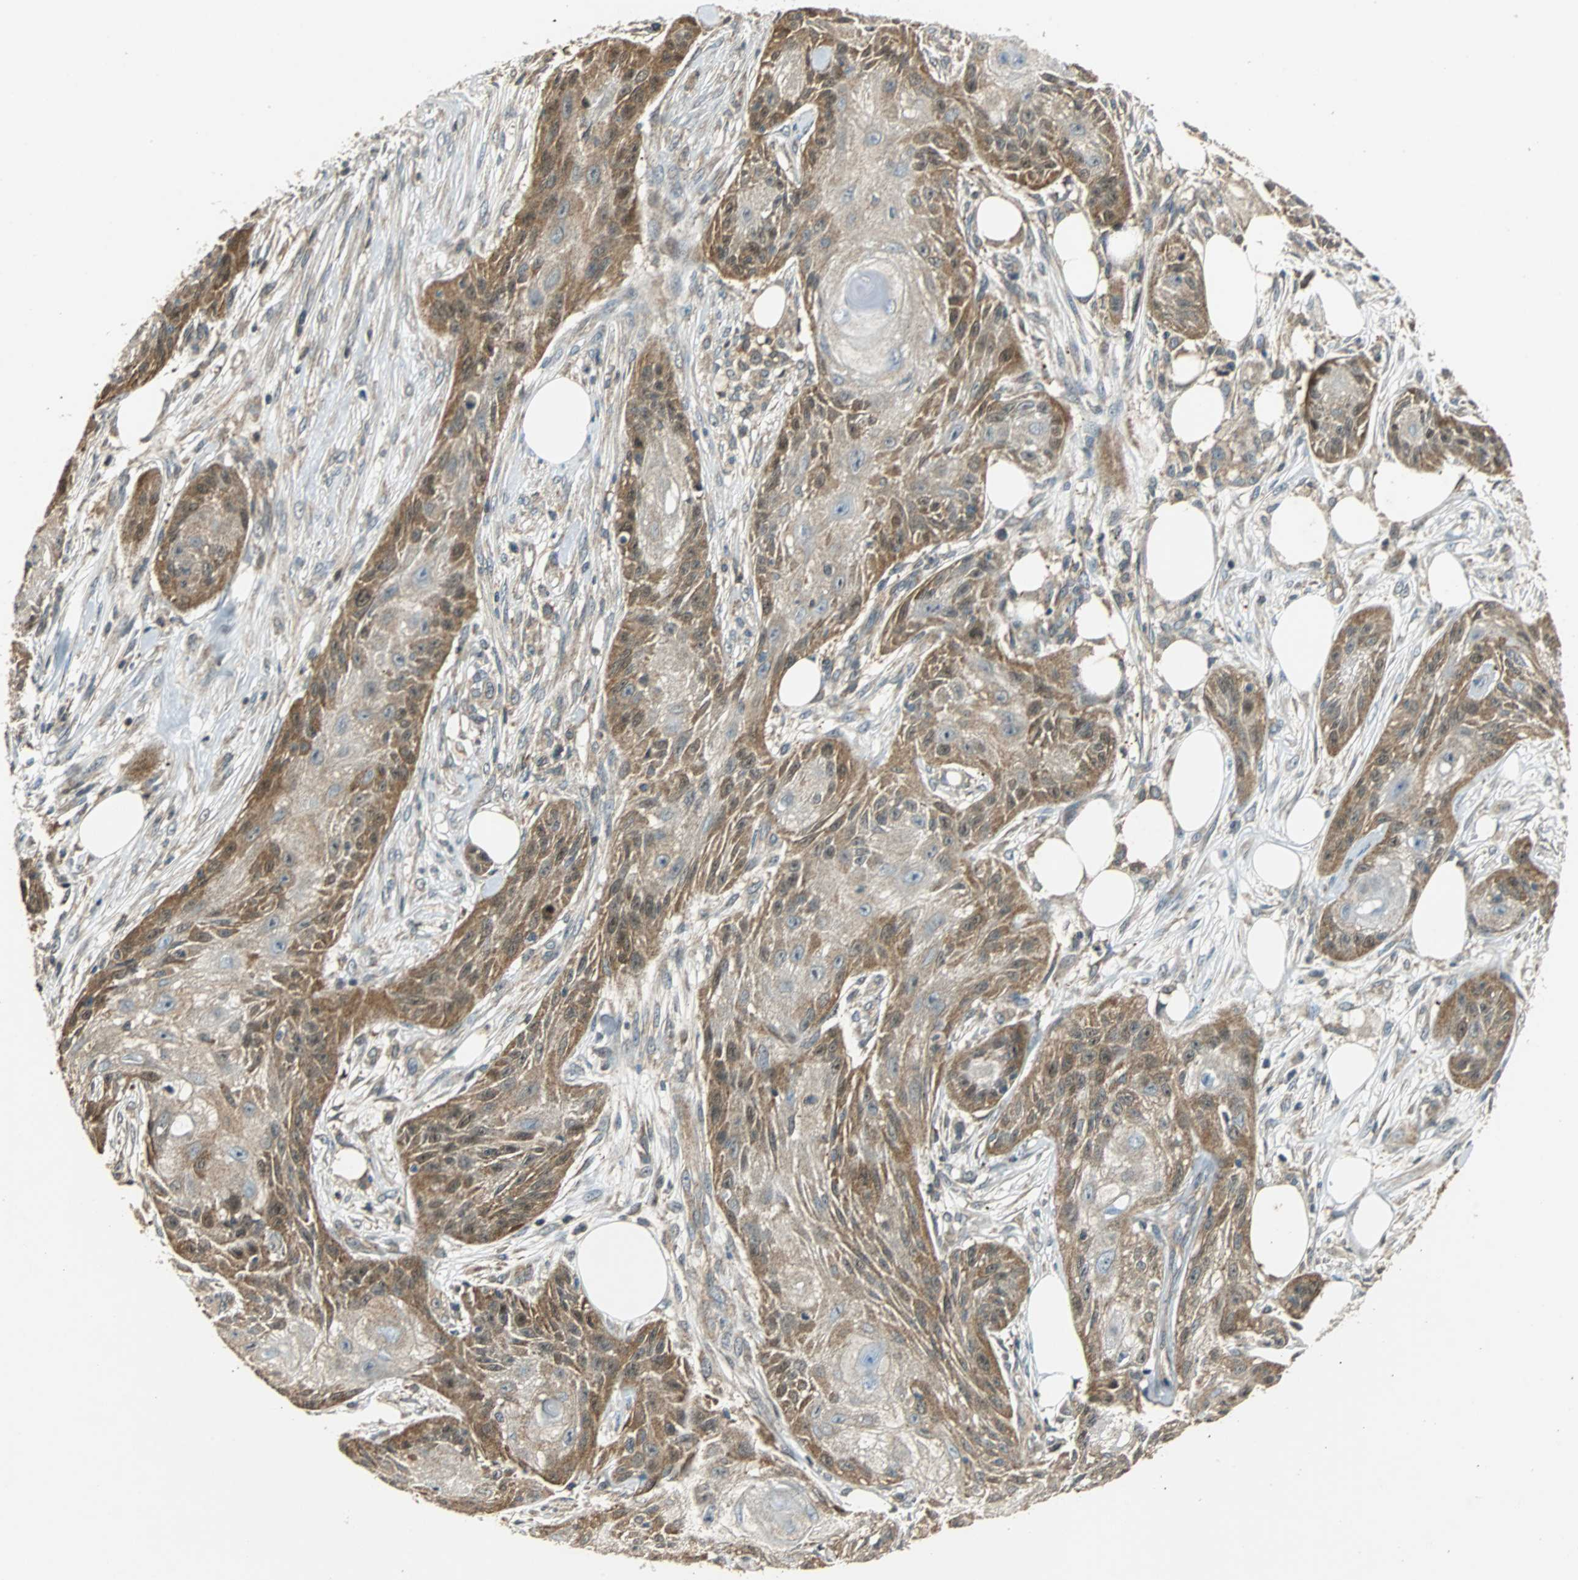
{"staining": {"intensity": "moderate", "quantity": ">75%", "location": "cytoplasmic/membranous"}, "tissue": "skin cancer", "cell_type": "Tumor cells", "image_type": "cancer", "snomed": [{"axis": "morphology", "description": "Squamous cell carcinoma, NOS"}, {"axis": "topography", "description": "Skin"}], "caption": "Protein analysis of squamous cell carcinoma (skin) tissue demonstrates moderate cytoplasmic/membranous positivity in about >75% of tumor cells.", "gene": "GSDMD", "patient": {"sex": "female", "age": 88}}